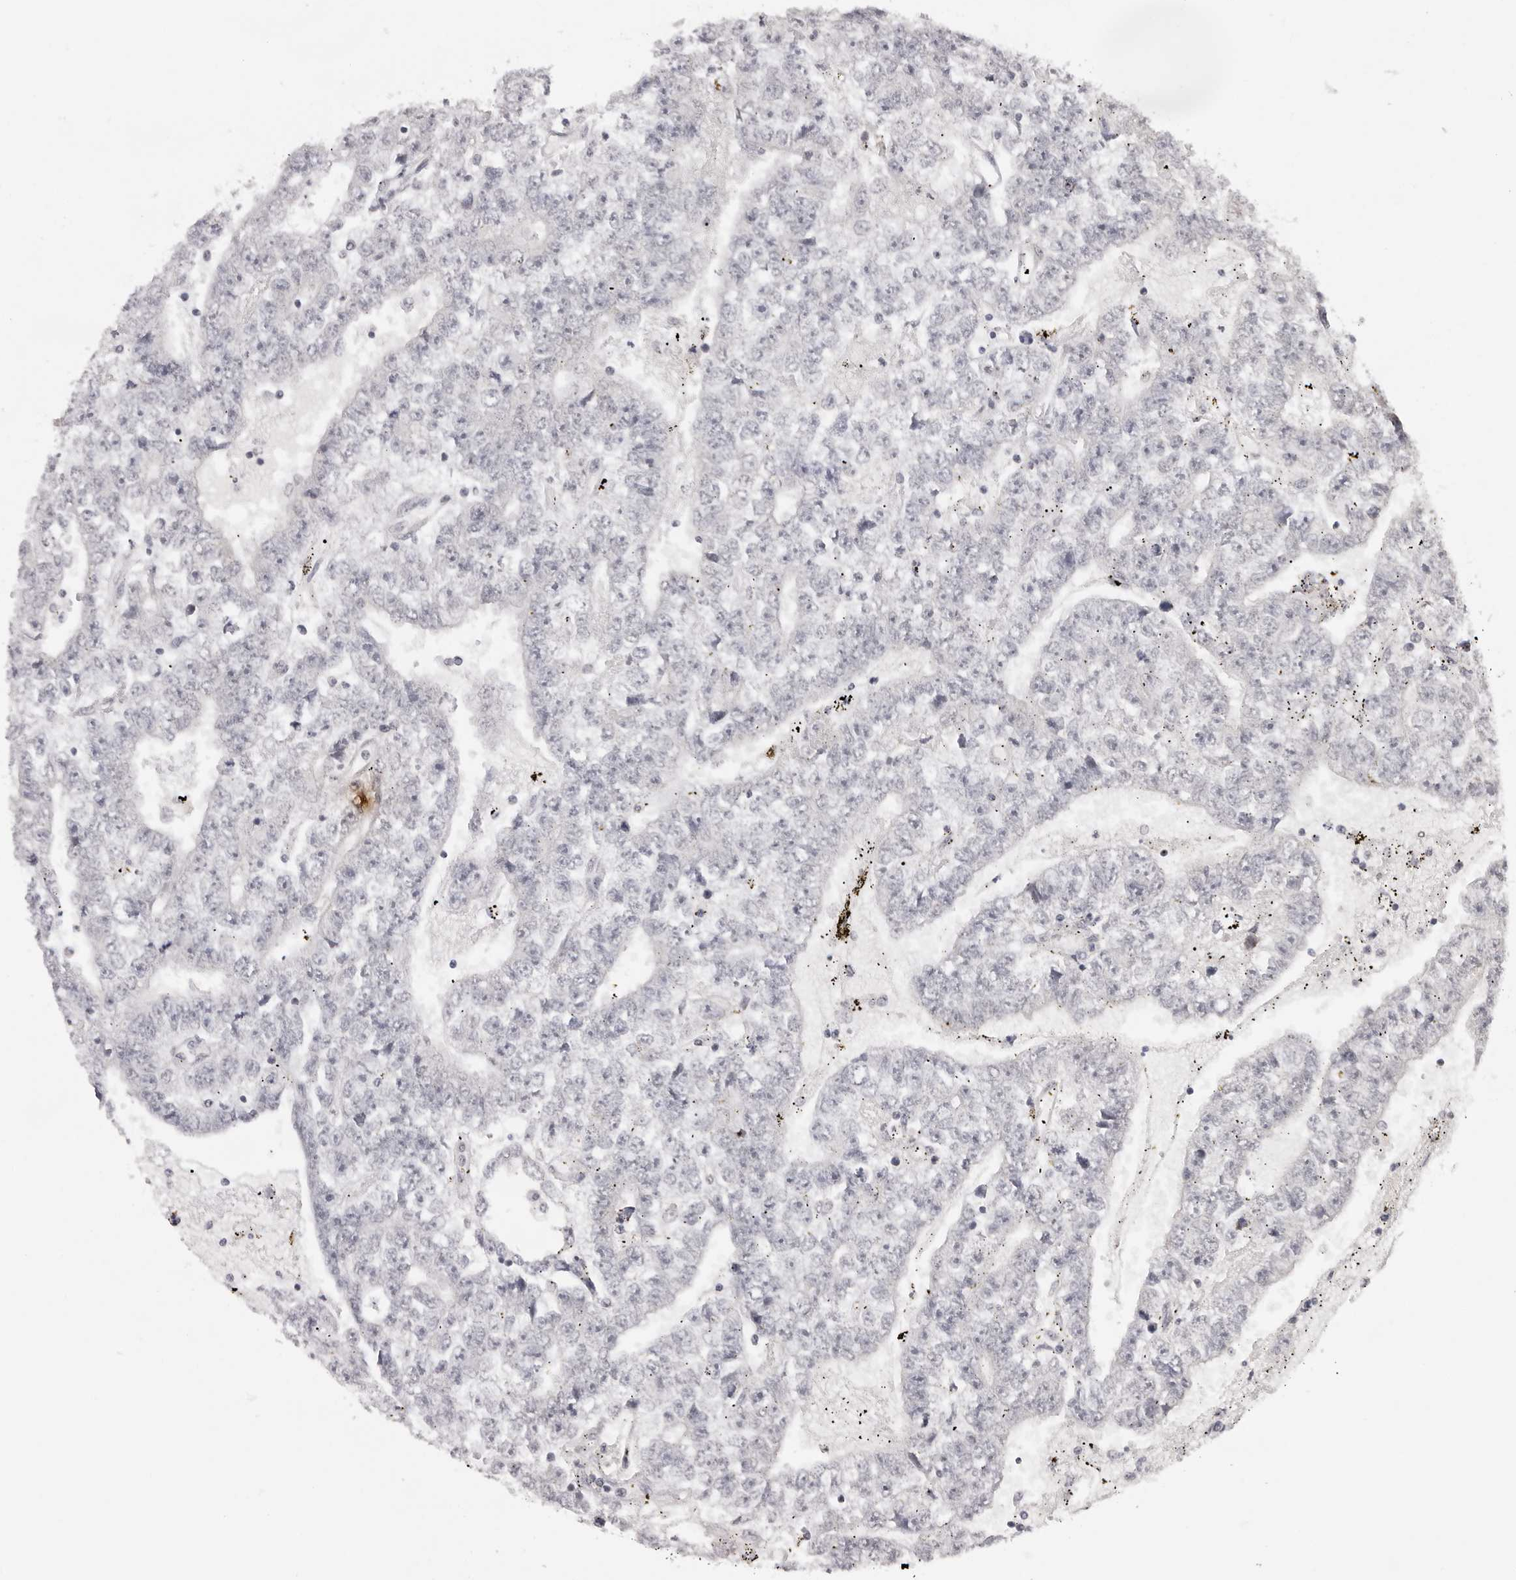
{"staining": {"intensity": "negative", "quantity": "none", "location": "none"}, "tissue": "testis cancer", "cell_type": "Tumor cells", "image_type": "cancer", "snomed": [{"axis": "morphology", "description": "Carcinoma, Embryonal, NOS"}, {"axis": "topography", "description": "Testis"}], "caption": "Tumor cells are negative for protein expression in human testis cancer (embryonal carcinoma). Nuclei are stained in blue.", "gene": "IL17RA", "patient": {"sex": "male", "age": 25}}